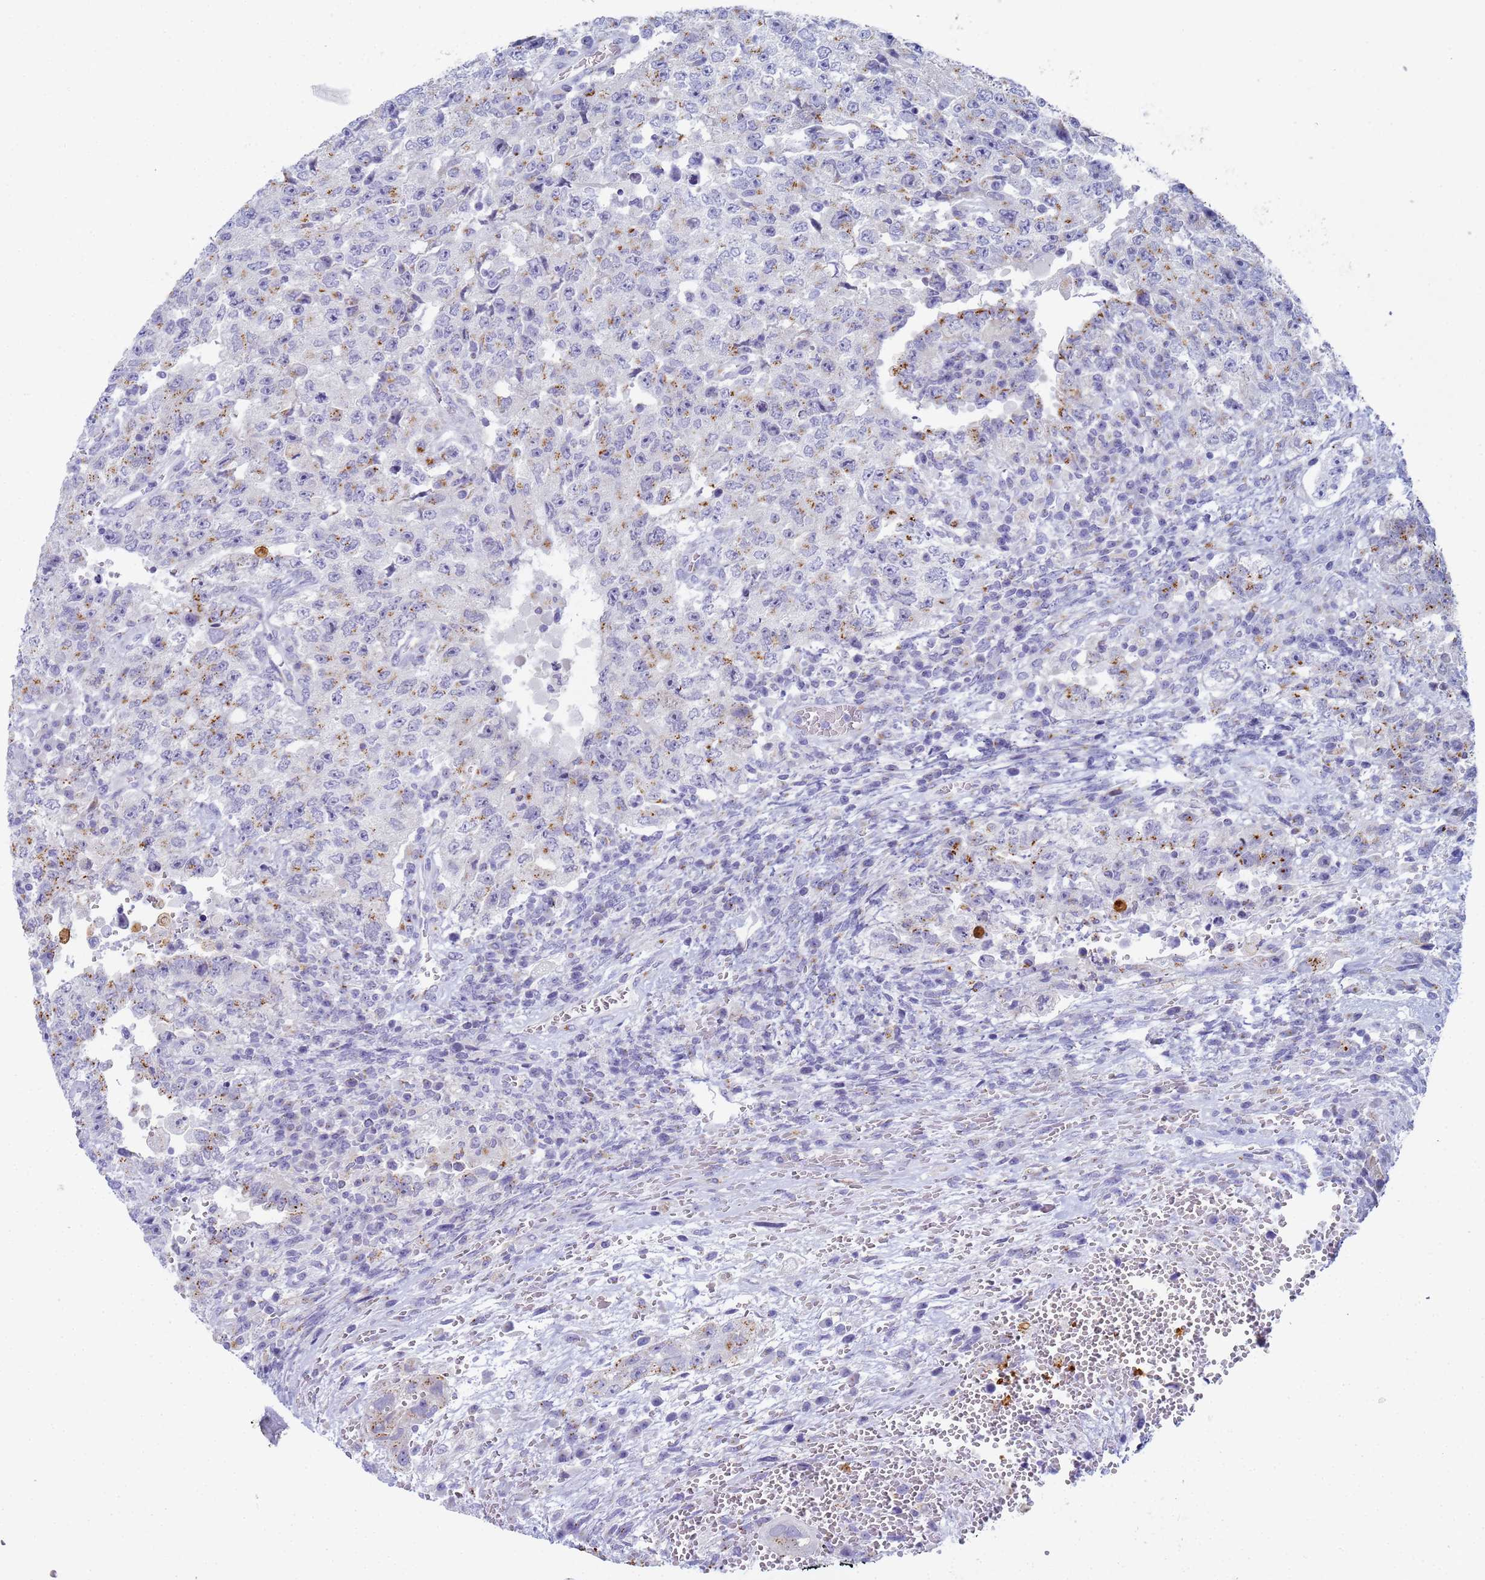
{"staining": {"intensity": "moderate", "quantity": "25%-75%", "location": "cytoplasmic/membranous"}, "tissue": "testis cancer", "cell_type": "Tumor cells", "image_type": "cancer", "snomed": [{"axis": "morphology", "description": "Carcinoma, Embryonal, NOS"}, {"axis": "topography", "description": "Testis"}], "caption": "Protein expression analysis of testis cancer (embryonal carcinoma) exhibits moderate cytoplasmic/membranous expression in about 25%-75% of tumor cells.", "gene": "CR1", "patient": {"sex": "male", "age": 26}}